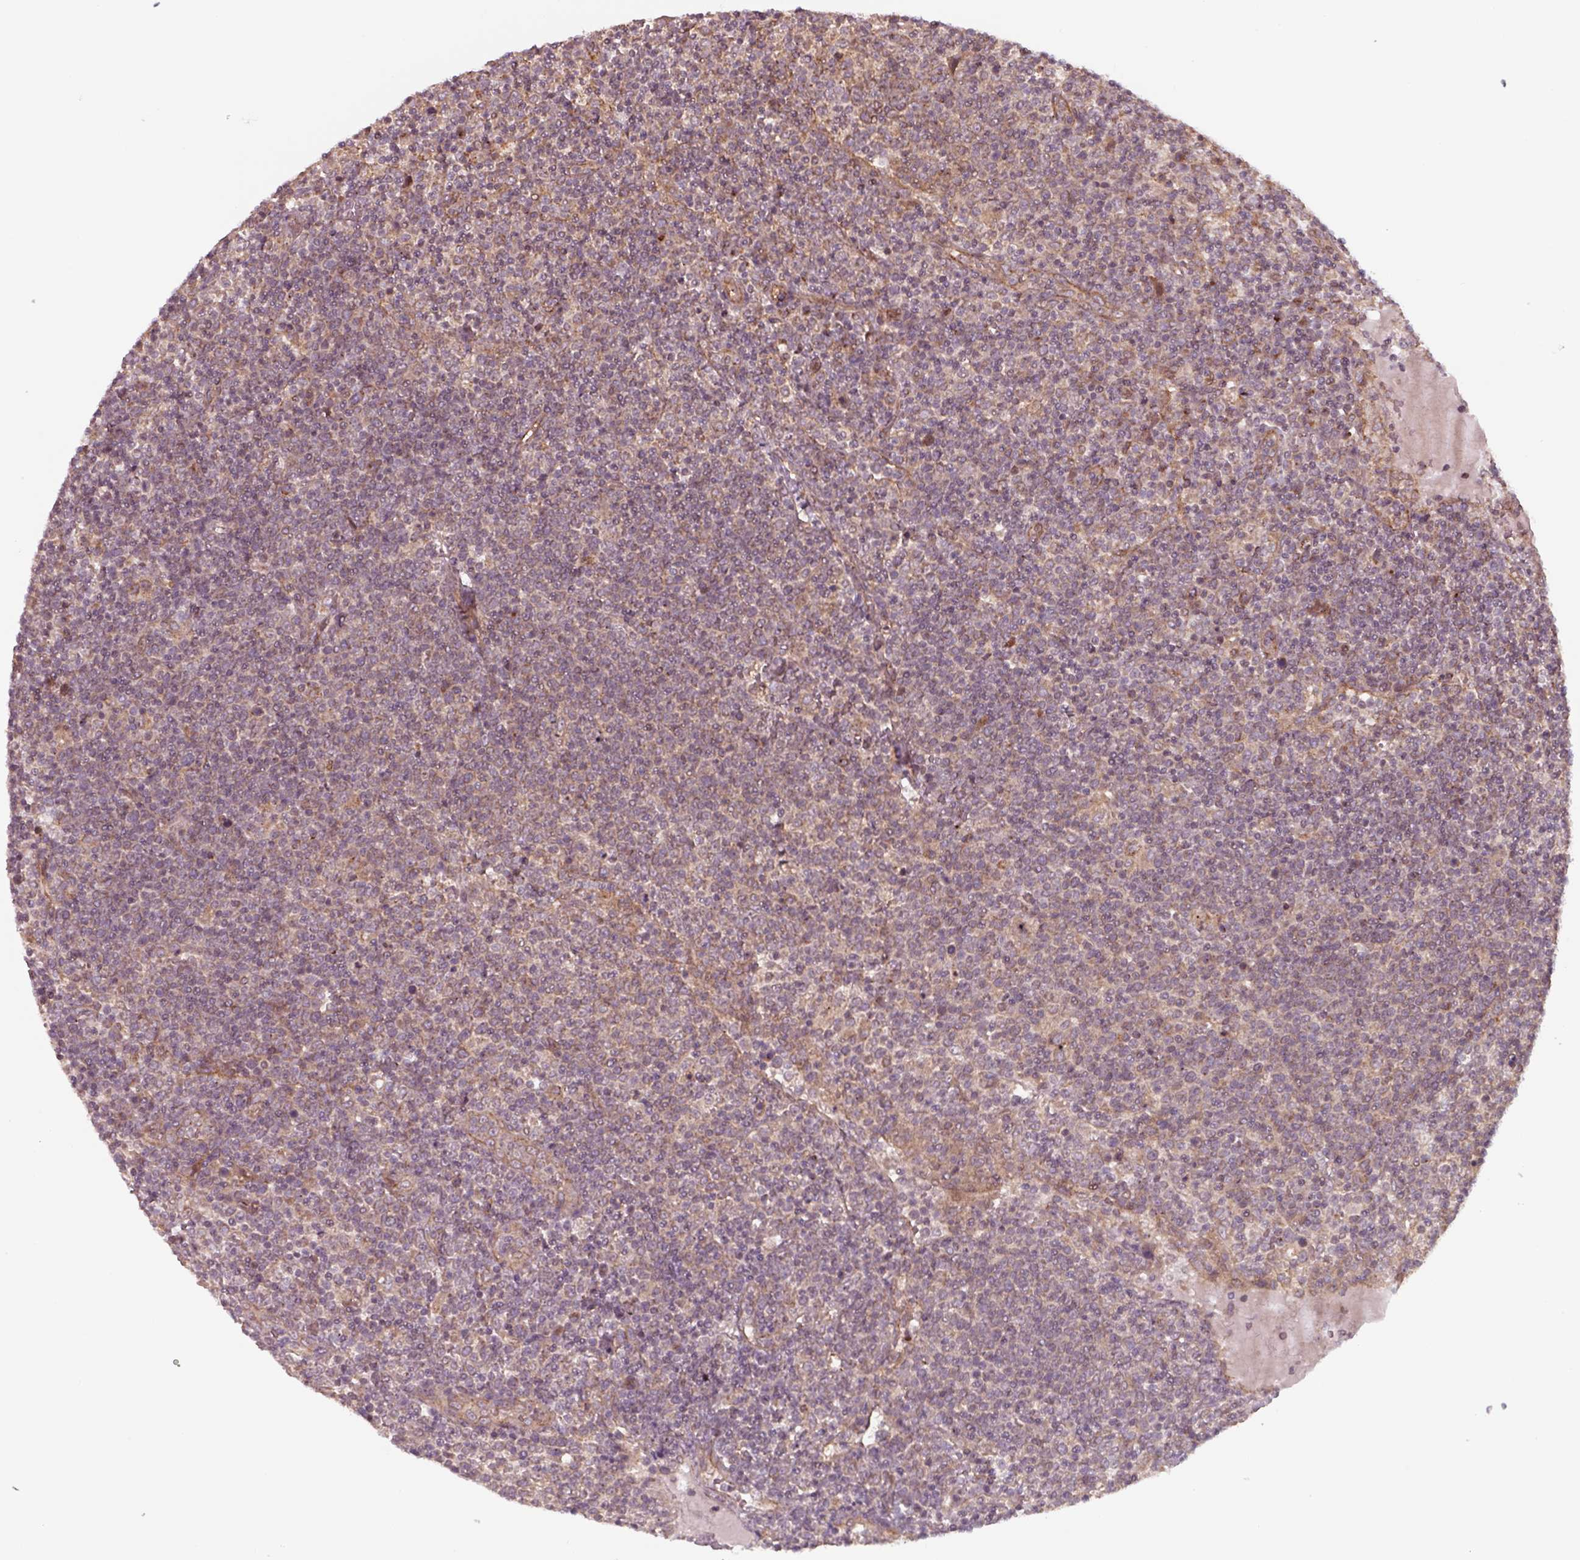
{"staining": {"intensity": "weak", "quantity": "<25%", "location": "cytoplasmic/membranous"}, "tissue": "lymphoma", "cell_type": "Tumor cells", "image_type": "cancer", "snomed": [{"axis": "morphology", "description": "Malignant lymphoma, non-Hodgkin's type, High grade"}, {"axis": "topography", "description": "Lymph node"}], "caption": "This photomicrograph is of lymphoma stained with immunohistochemistry (IHC) to label a protein in brown with the nuclei are counter-stained blue. There is no positivity in tumor cells.", "gene": "CHMP3", "patient": {"sex": "male", "age": 61}}